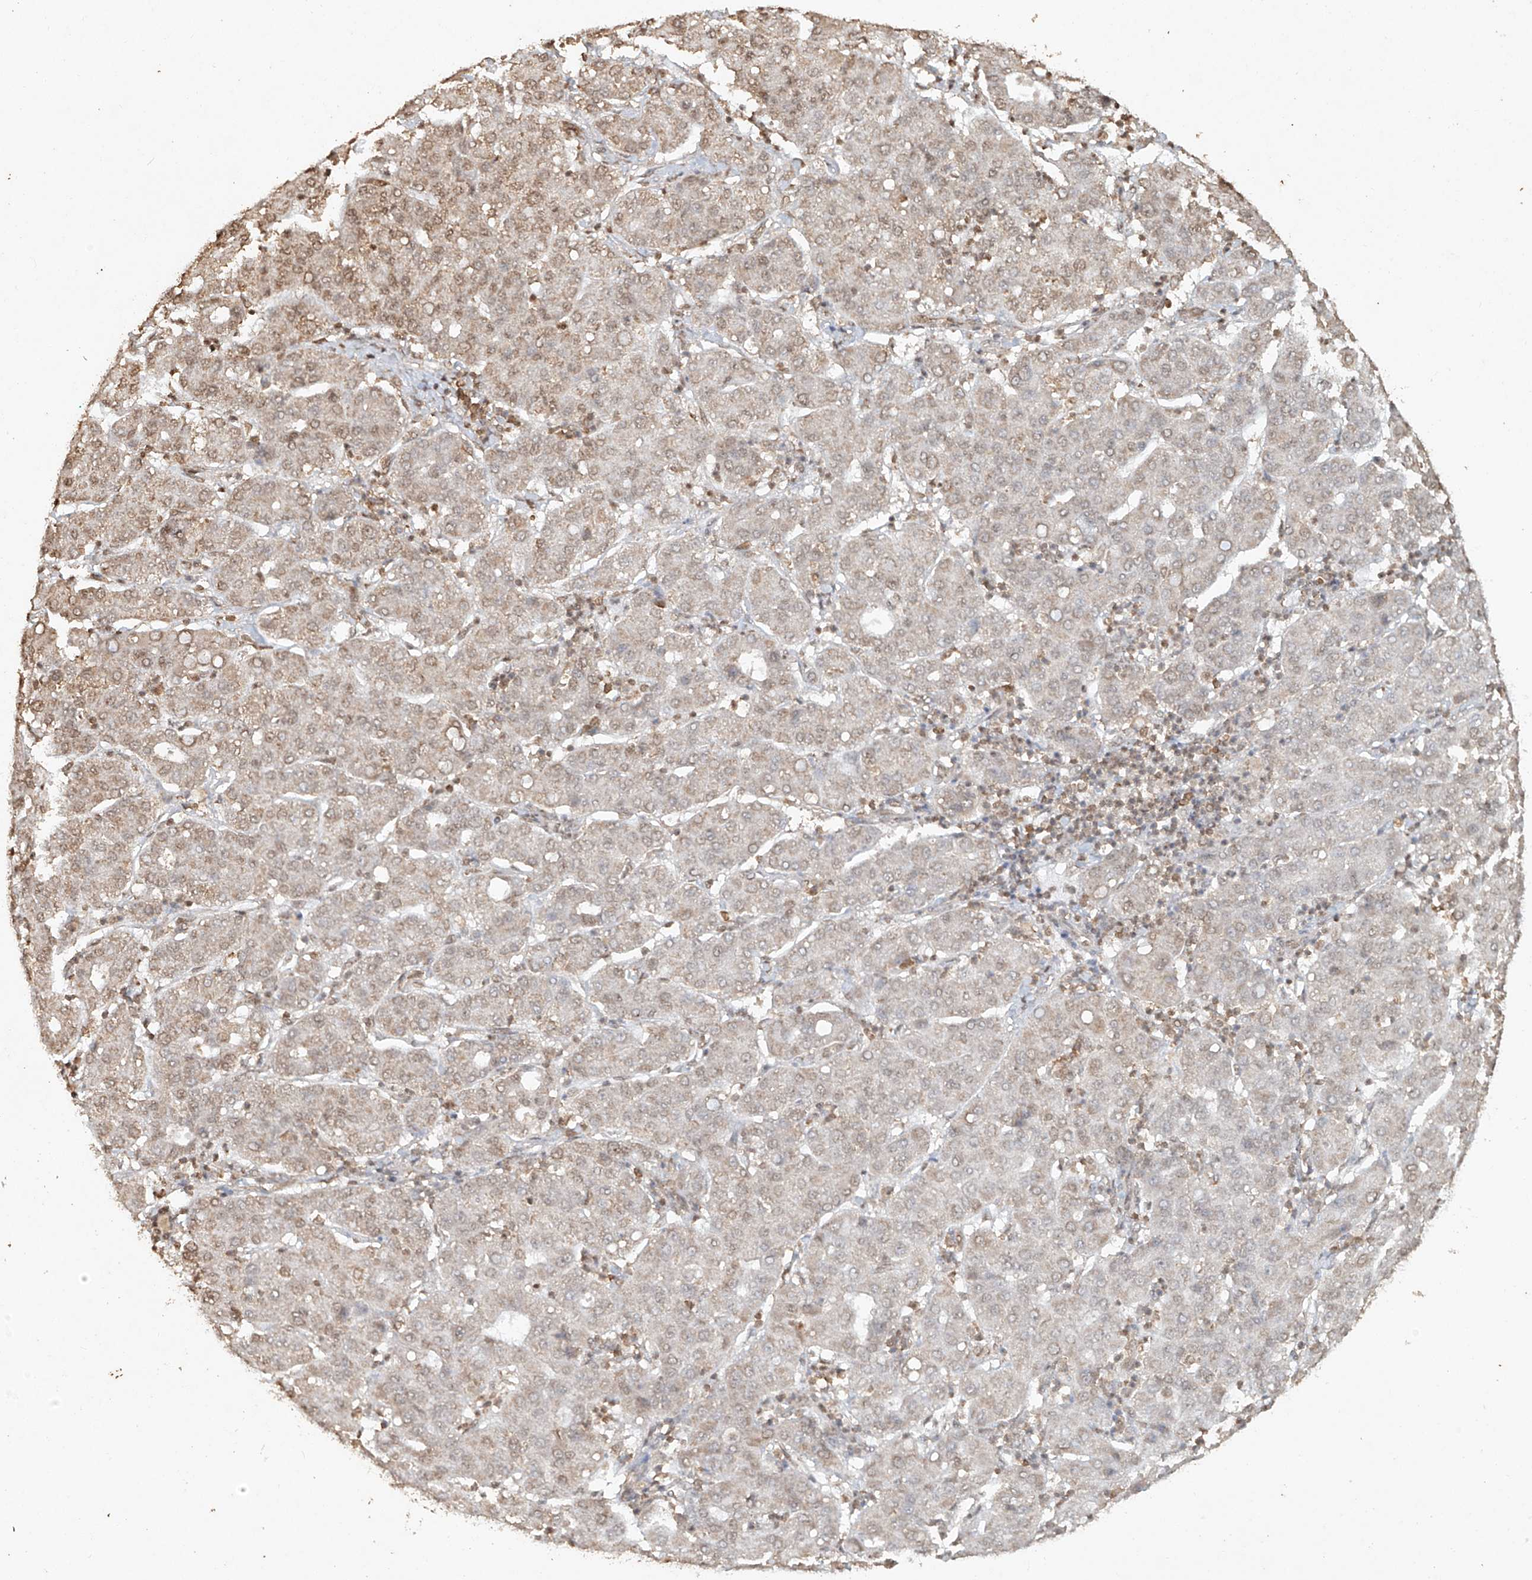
{"staining": {"intensity": "weak", "quantity": ">75%", "location": "cytoplasmic/membranous,nuclear"}, "tissue": "liver cancer", "cell_type": "Tumor cells", "image_type": "cancer", "snomed": [{"axis": "morphology", "description": "Carcinoma, Hepatocellular, NOS"}, {"axis": "topography", "description": "Liver"}], "caption": "Liver cancer stained with a brown dye shows weak cytoplasmic/membranous and nuclear positive expression in approximately >75% of tumor cells.", "gene": "TIGAR", "patient": {"sex": "male", "age": 65}}